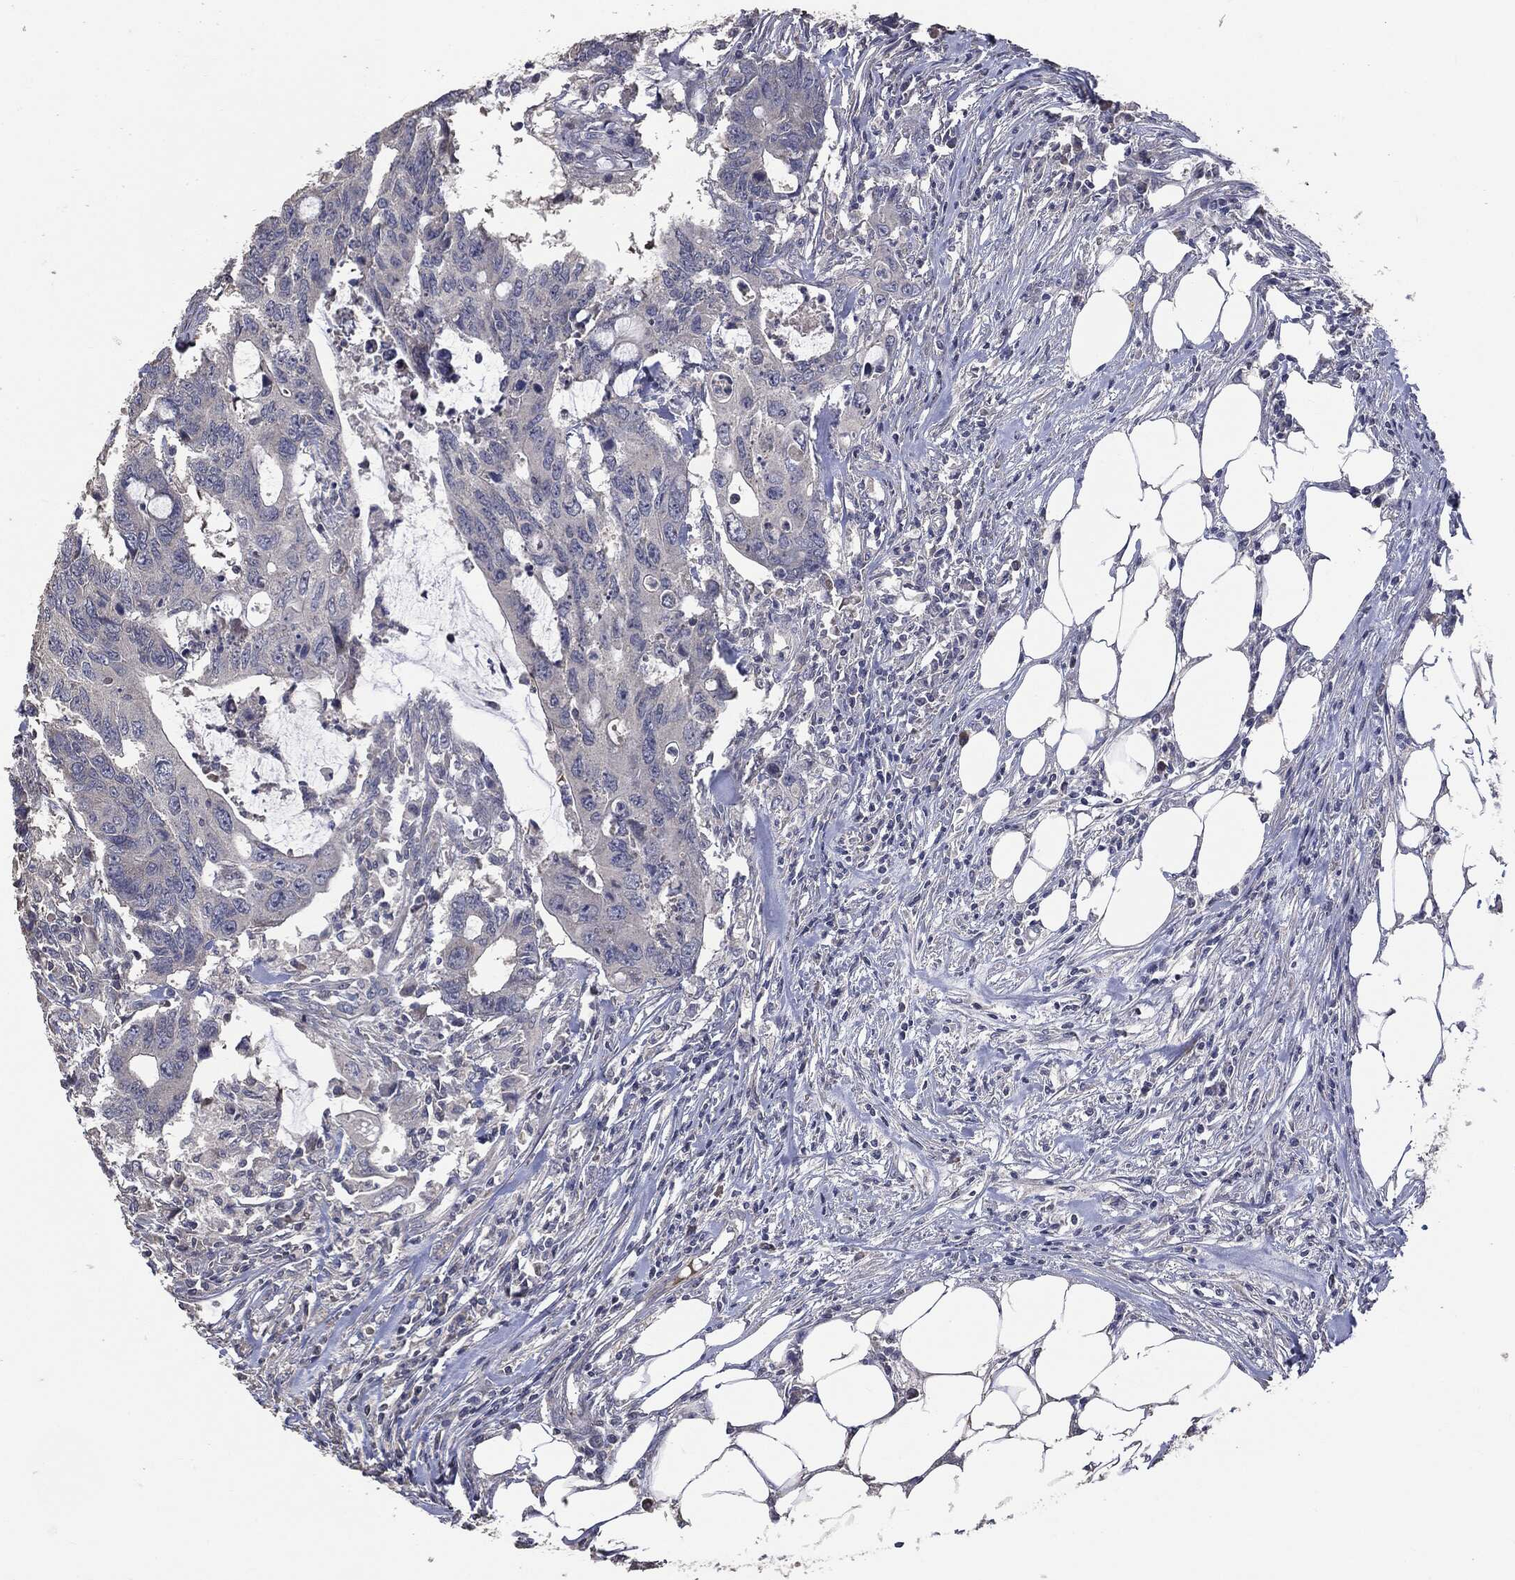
{"staining": {"intensity": "negative", "quantity": "none", "location": "none"}, "tissue": "colorectal cancer", "cell_type": "Tumor cells", "image_type": "cancer", "snomed": [{"axis": "morphology", "description": "Adenocarcinoma, NOS"}, {"axis": "topography", "description": "Colon"}], "caption": "The photomicrograph reveals no significant staining in tumor cells of colorectal cancer. (Stains: DAB IHC with hematoxylin counter stain, Microscopy: brightfield microscopy at high magnification).", "gene": "MTOR", "patient": {"sex": "male", "age": 71}}